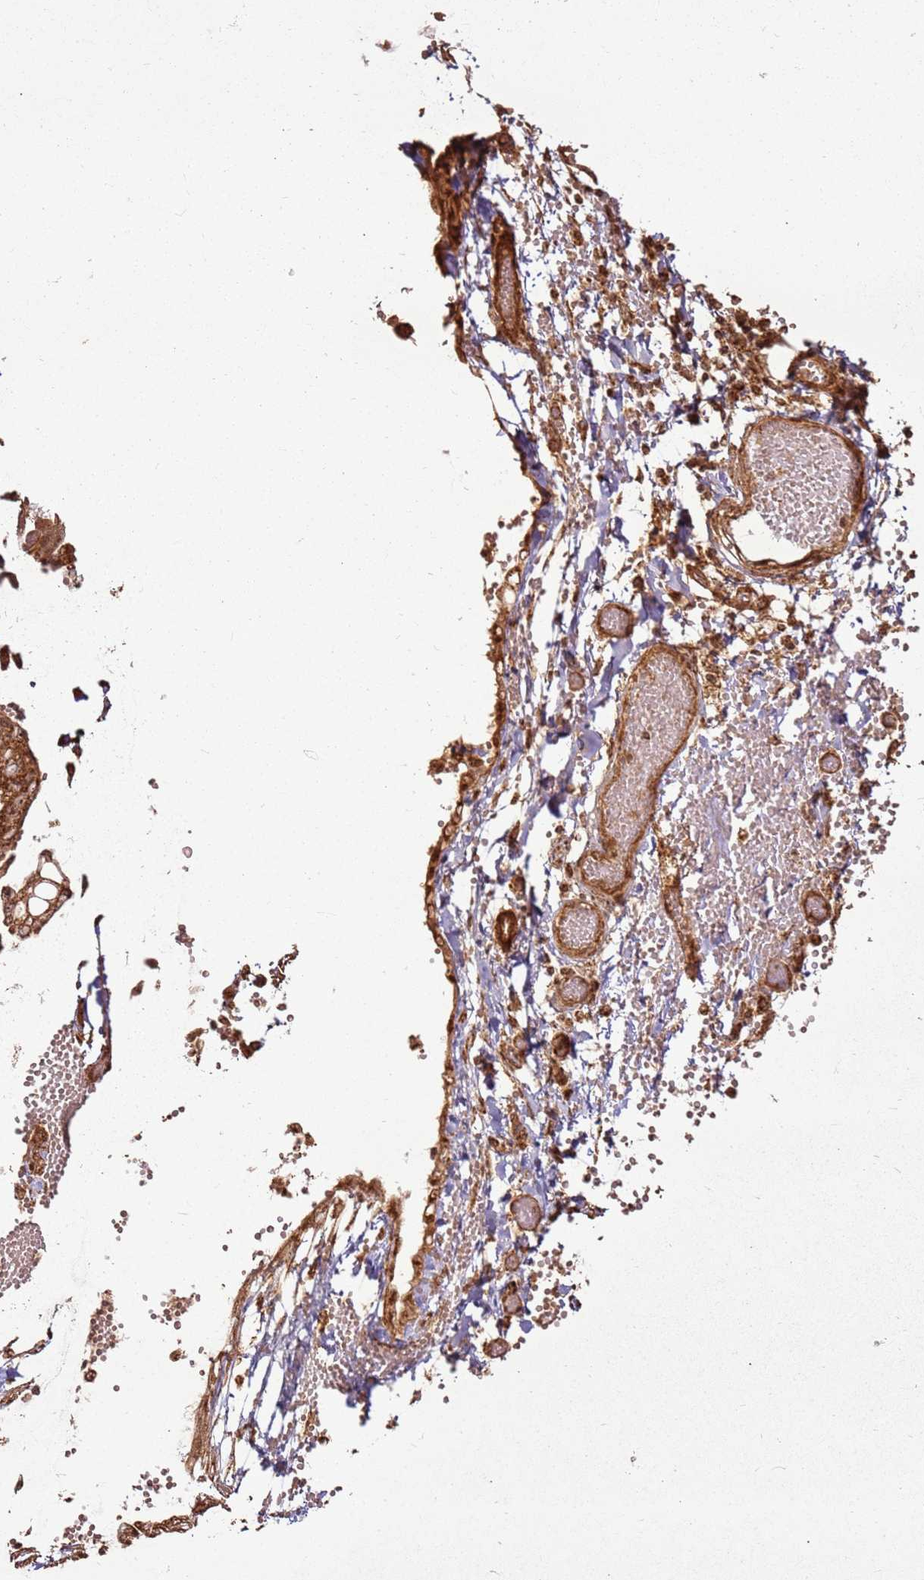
{"staining": {"intensity": "strong", "quantity": ">75%", "location": "cytoplasmic/membranous"}, "tissue": "ovarian cancer", "cell_type": "Tumor cells", "image_type": "cancer", "snomed": [{"axis": "morphology", "description": "Cystadenocarcinoma, mucinous, NOS"}, {"axis": "topography", "description": "Ovary"}], "caption": "High-power microscopy captured an immunohistochemistry photomicrograph of ovarian mucinous cystadenocarcinoma, revealing strong cytoplasmic/membranous staining in about >75% of tumor cells. (brown staining indicates protein expression, while blue staining denotes nuclei).", "gene": "MRPS6", "patient": {"sex": "female", "age": 39}}